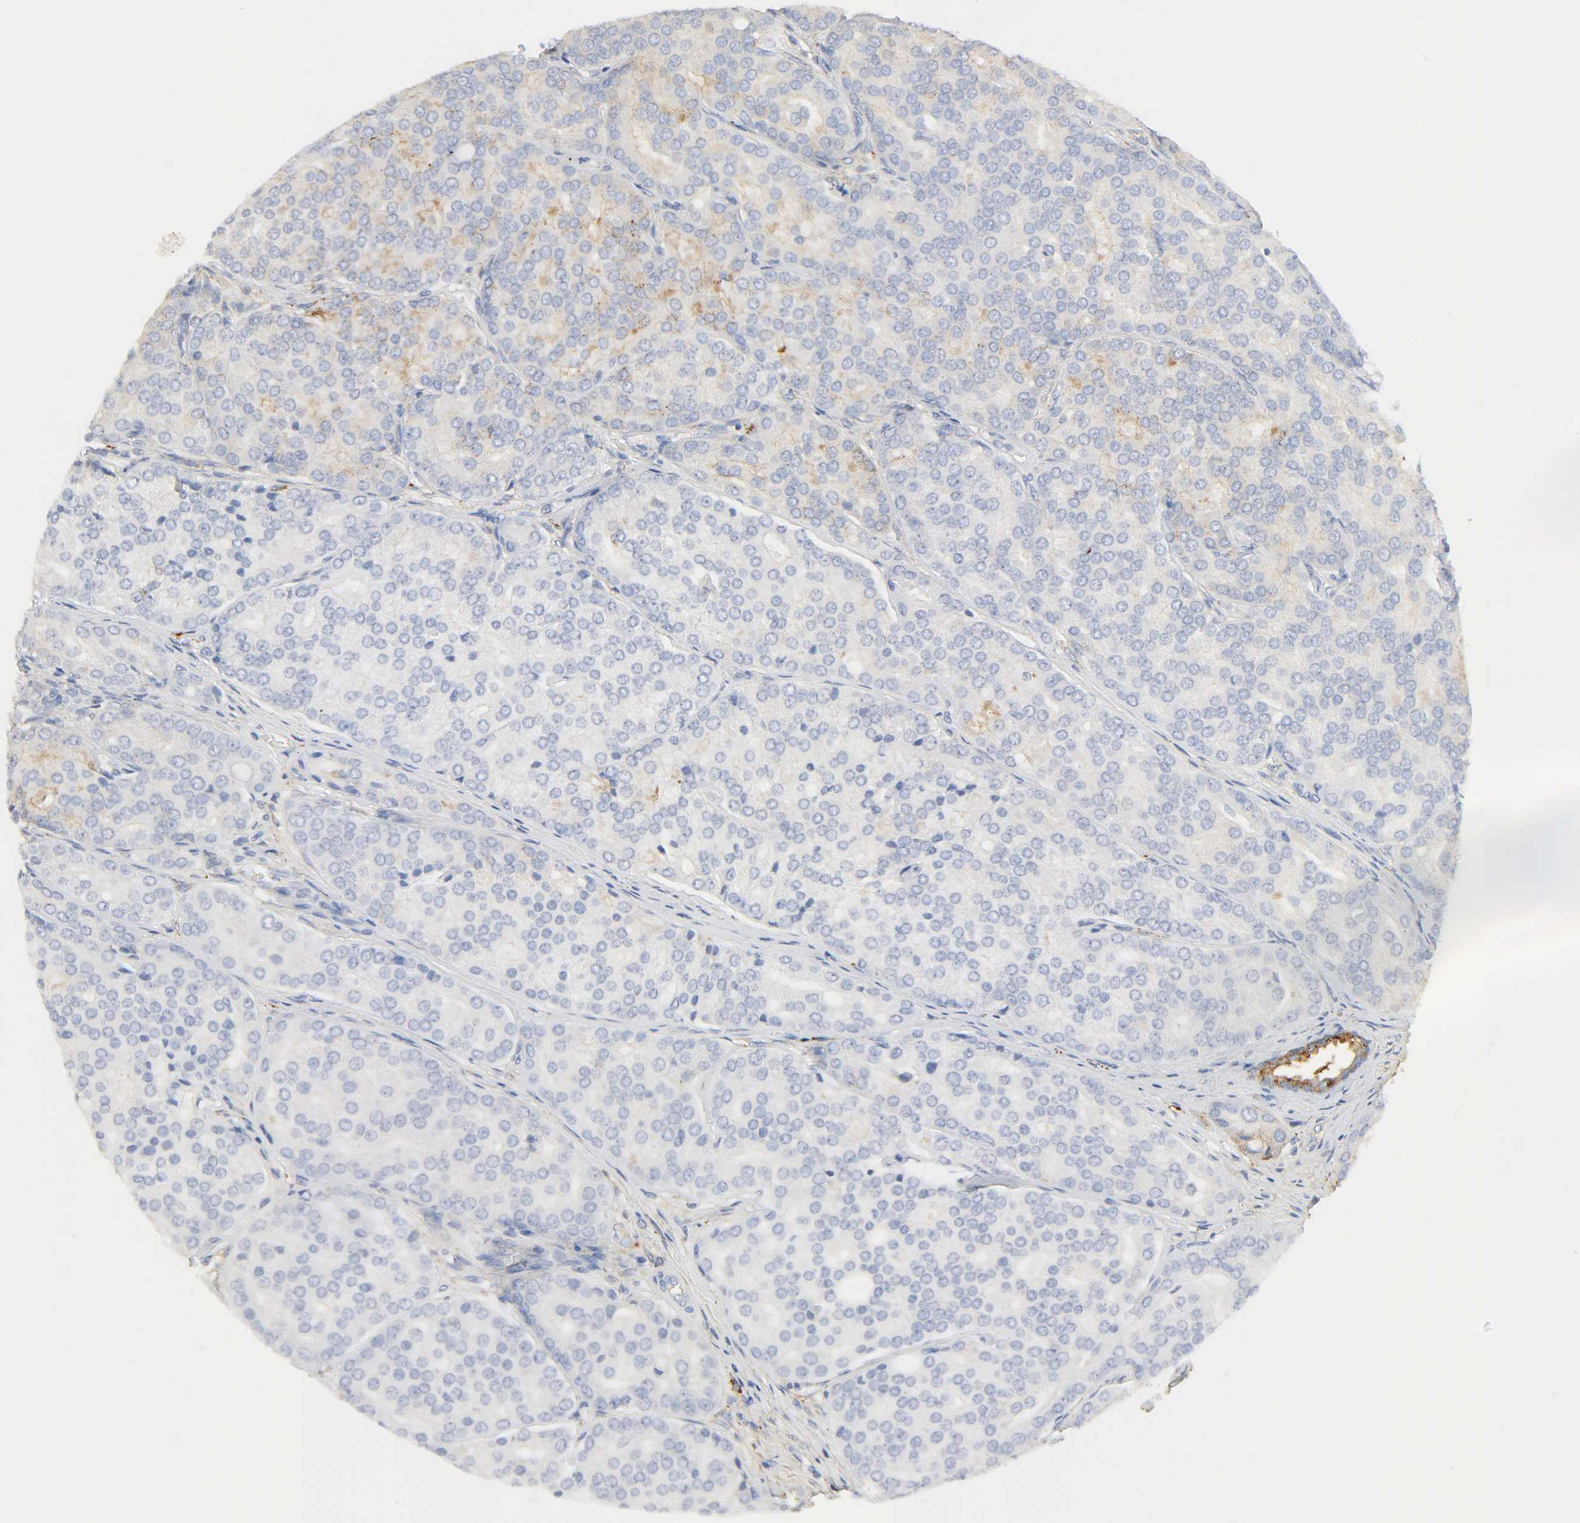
{"staining": {"intensity": "weak", "quantity": "<25%", "location": "cytoplasmic/membranous"}, "tissue": "prostate cancer", "cell_type": "Tumor cells", "image_type": "cancer", "snomed": [{"axis": "morphology", "description": "Adenocarcinoma, High grade"}, {"axis": "topography", "description": "Prostate"}], "caption": "Immunohistochemical staining of prostate cancer displays no significant expression in tumor cells. (Brightfield microscopy of DAB immunohistochemistry (IHC) at high magnification).", "gene": "MAGEB17", "patient": {"sex": "male", "age": 64}}